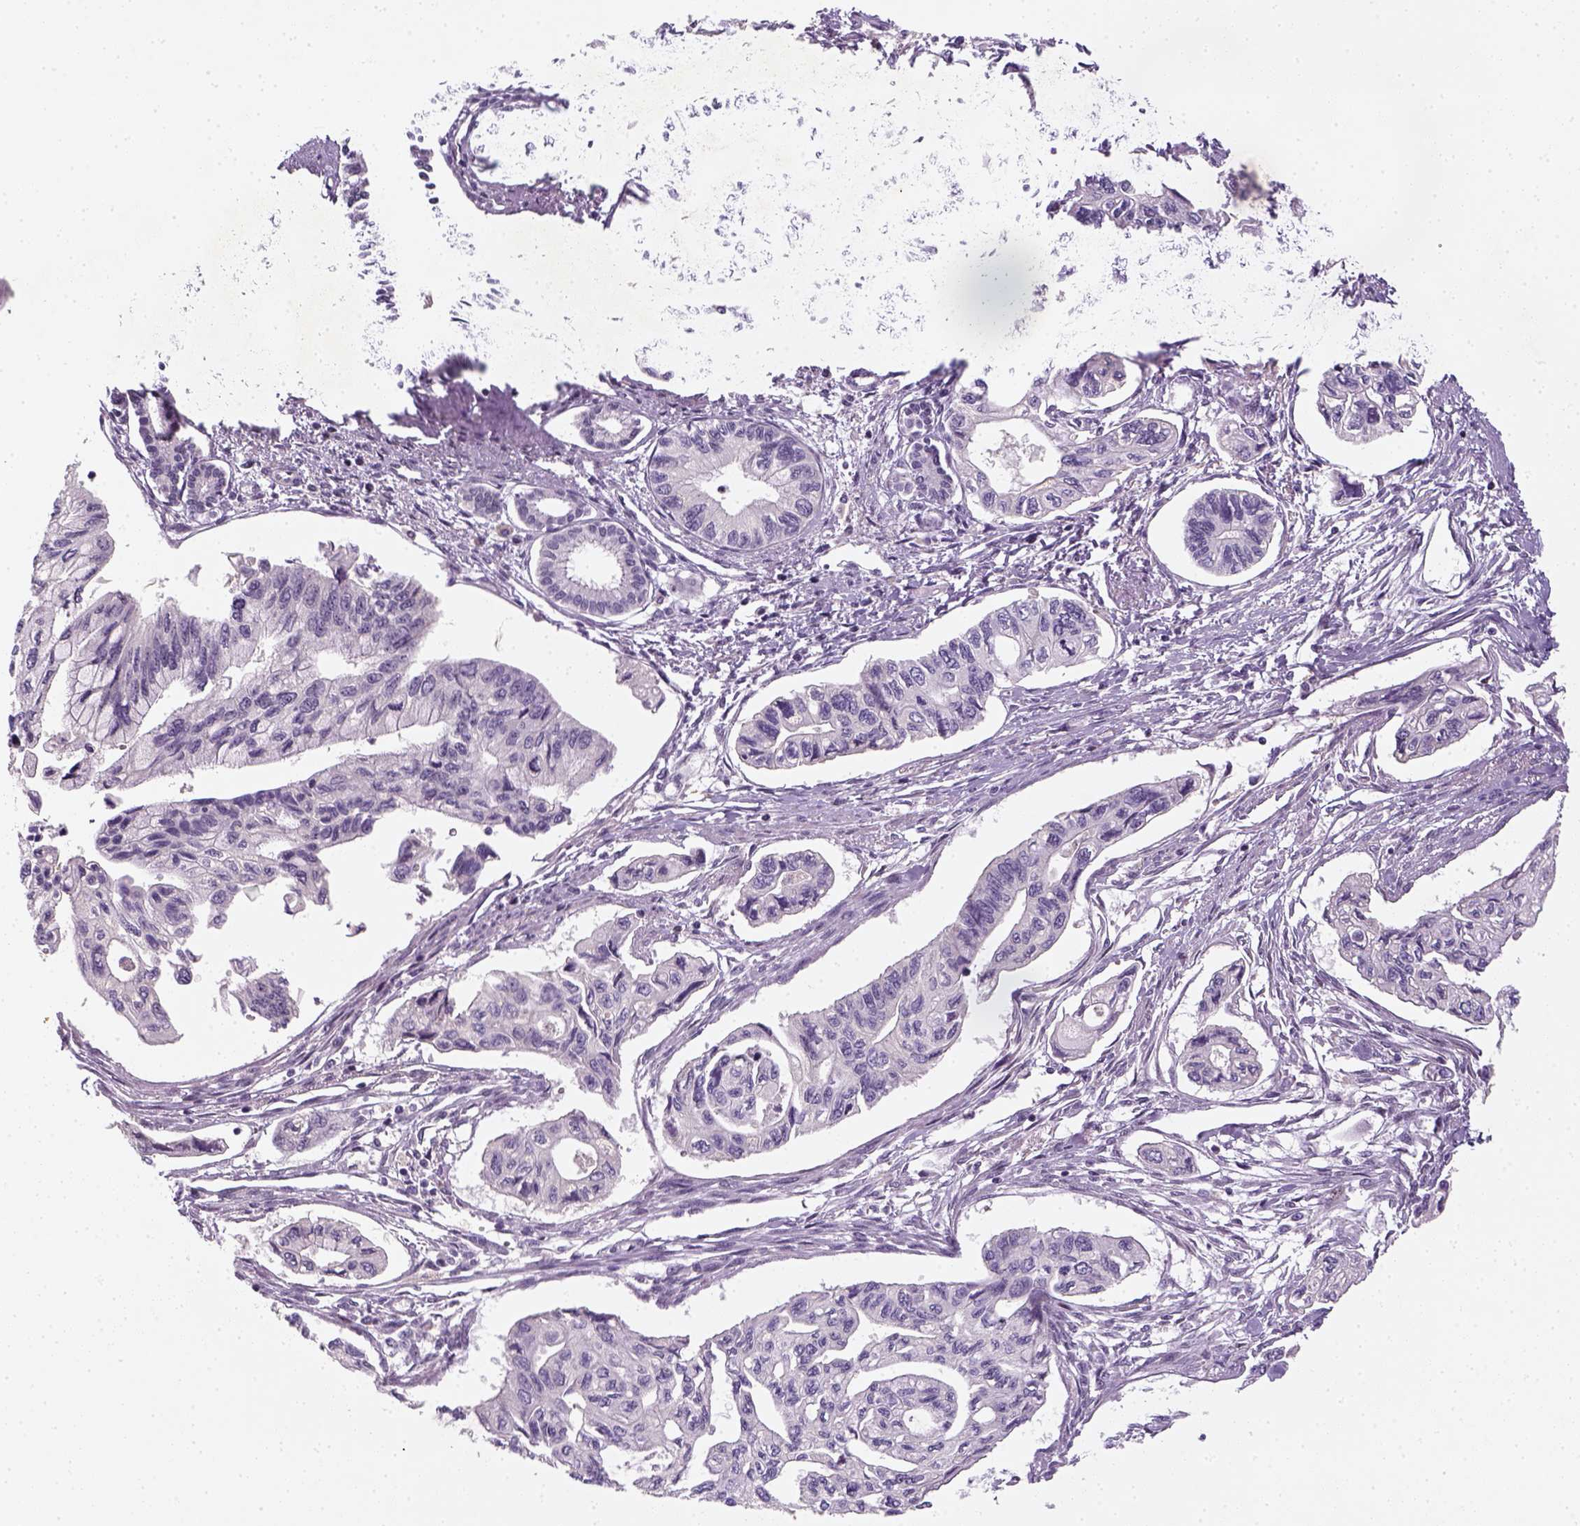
{"staining": {"intensity": "negative", "quantity": "none", "location": "none"}, "tissue": "pancreatic cancer", "cell_type": "Tumor cells", "image_type": "cancer", "snomed": [{"axis": "morphology", "description": "Adenocarcinoma, NOS"}, {"axis": "topography", "description": "Pancreas"}], "caption": "Histopathology image shows no significant protein staining in tumor cells of pancreatic cancer.", "gene": "MAGEB3", "patient": {"sex": "female", "age": 76}}